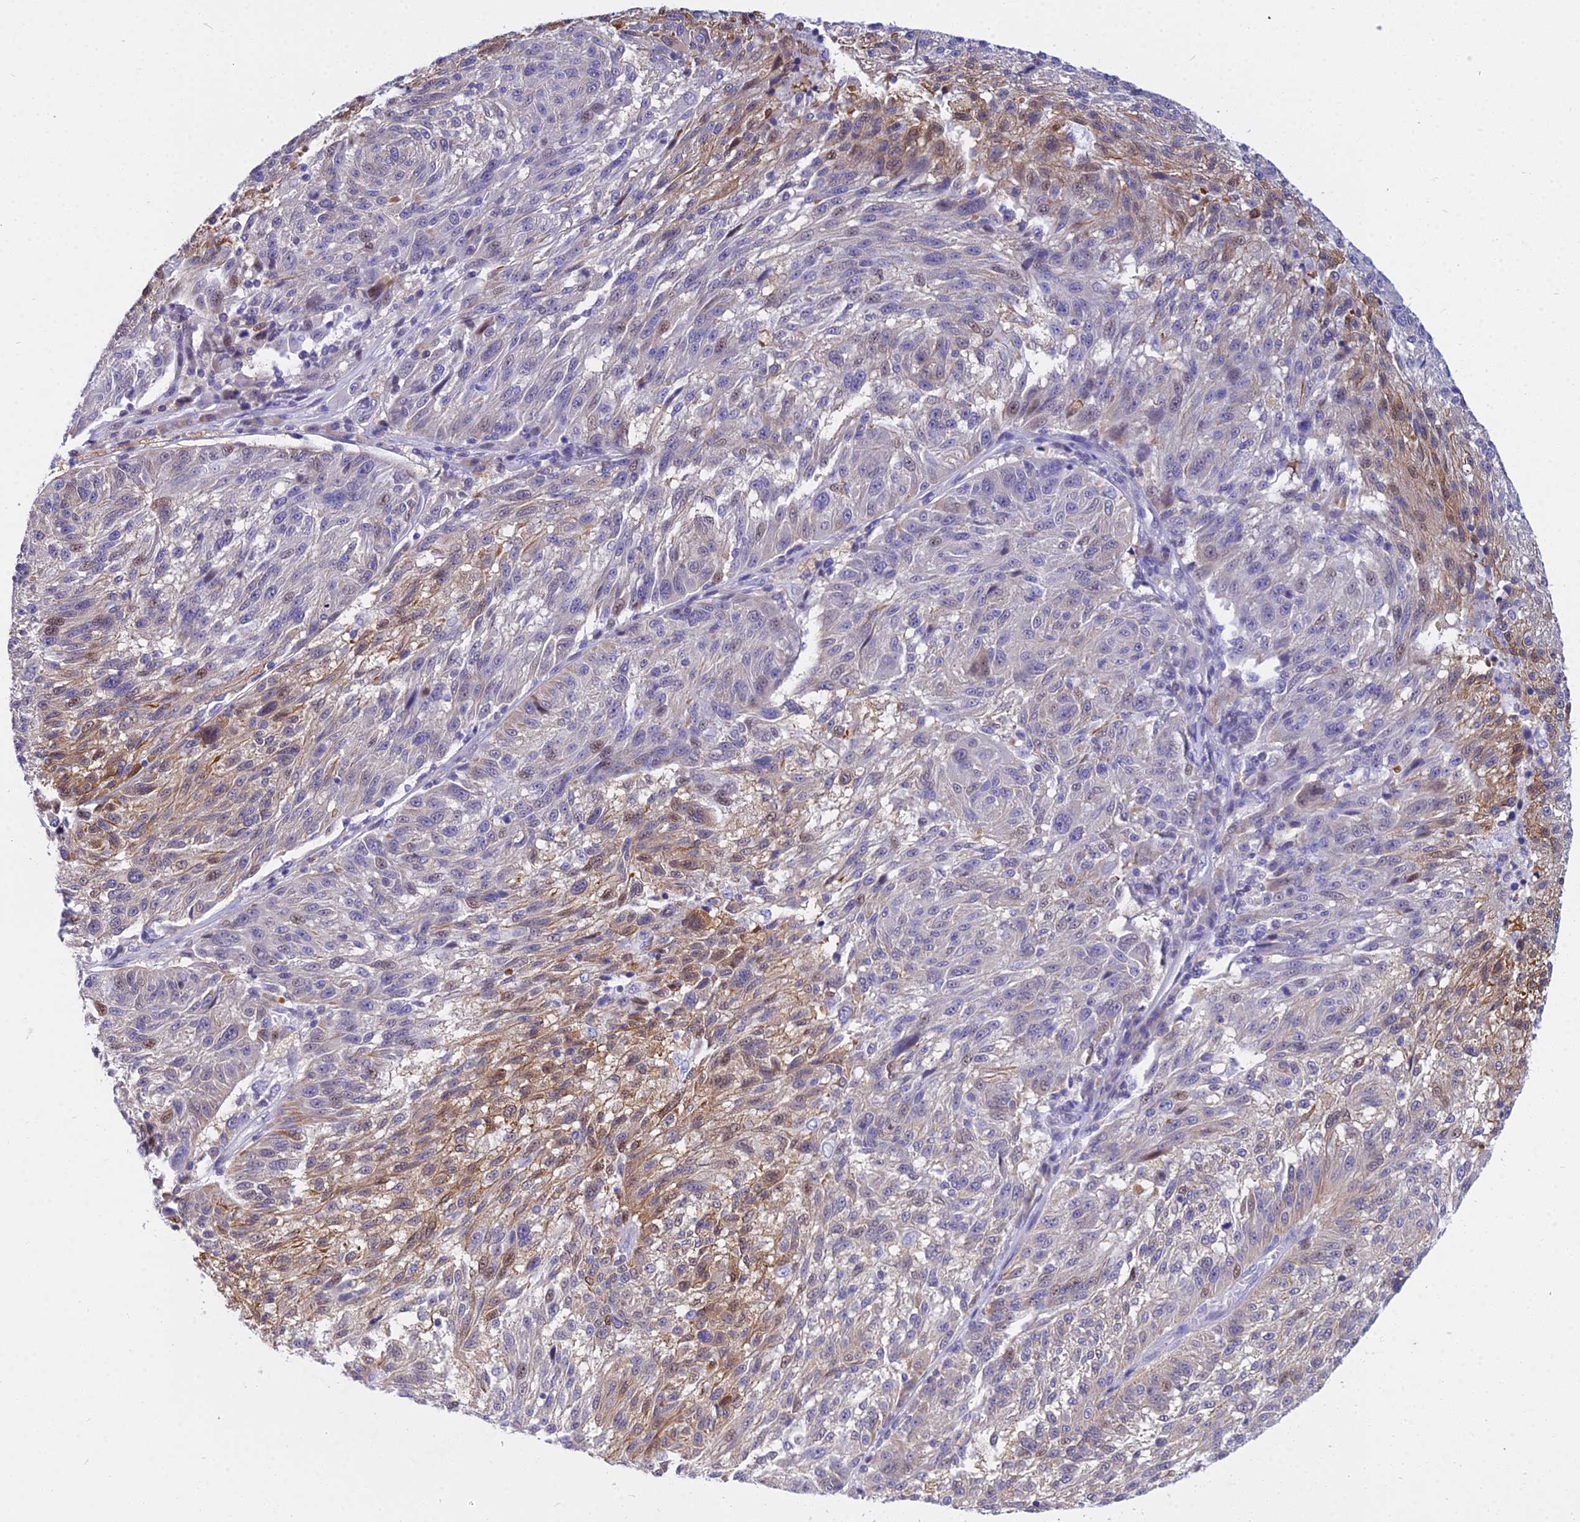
{"staining": {"intensity": "moderate", "quantity": "<25%", "location": "cytoplasmic/membranous,nuclear"}, "tissue": "melanoma", "cell_type": "Tumor cells", "image_type": "cancer", "snomed": [{"axis": "morphology", "description": "Malignant melanoma, NOS"}, {"axis": "topography", "description": "Skin"}], "caption": "Malignant melanoma stained with a brown dye shows moderate cytoplasmic/membranous and nuclear positive positivity in about <25% of tumor cells.", "gene": "ZMIZ1", "patient": {"sex": "male", "age": 53}}